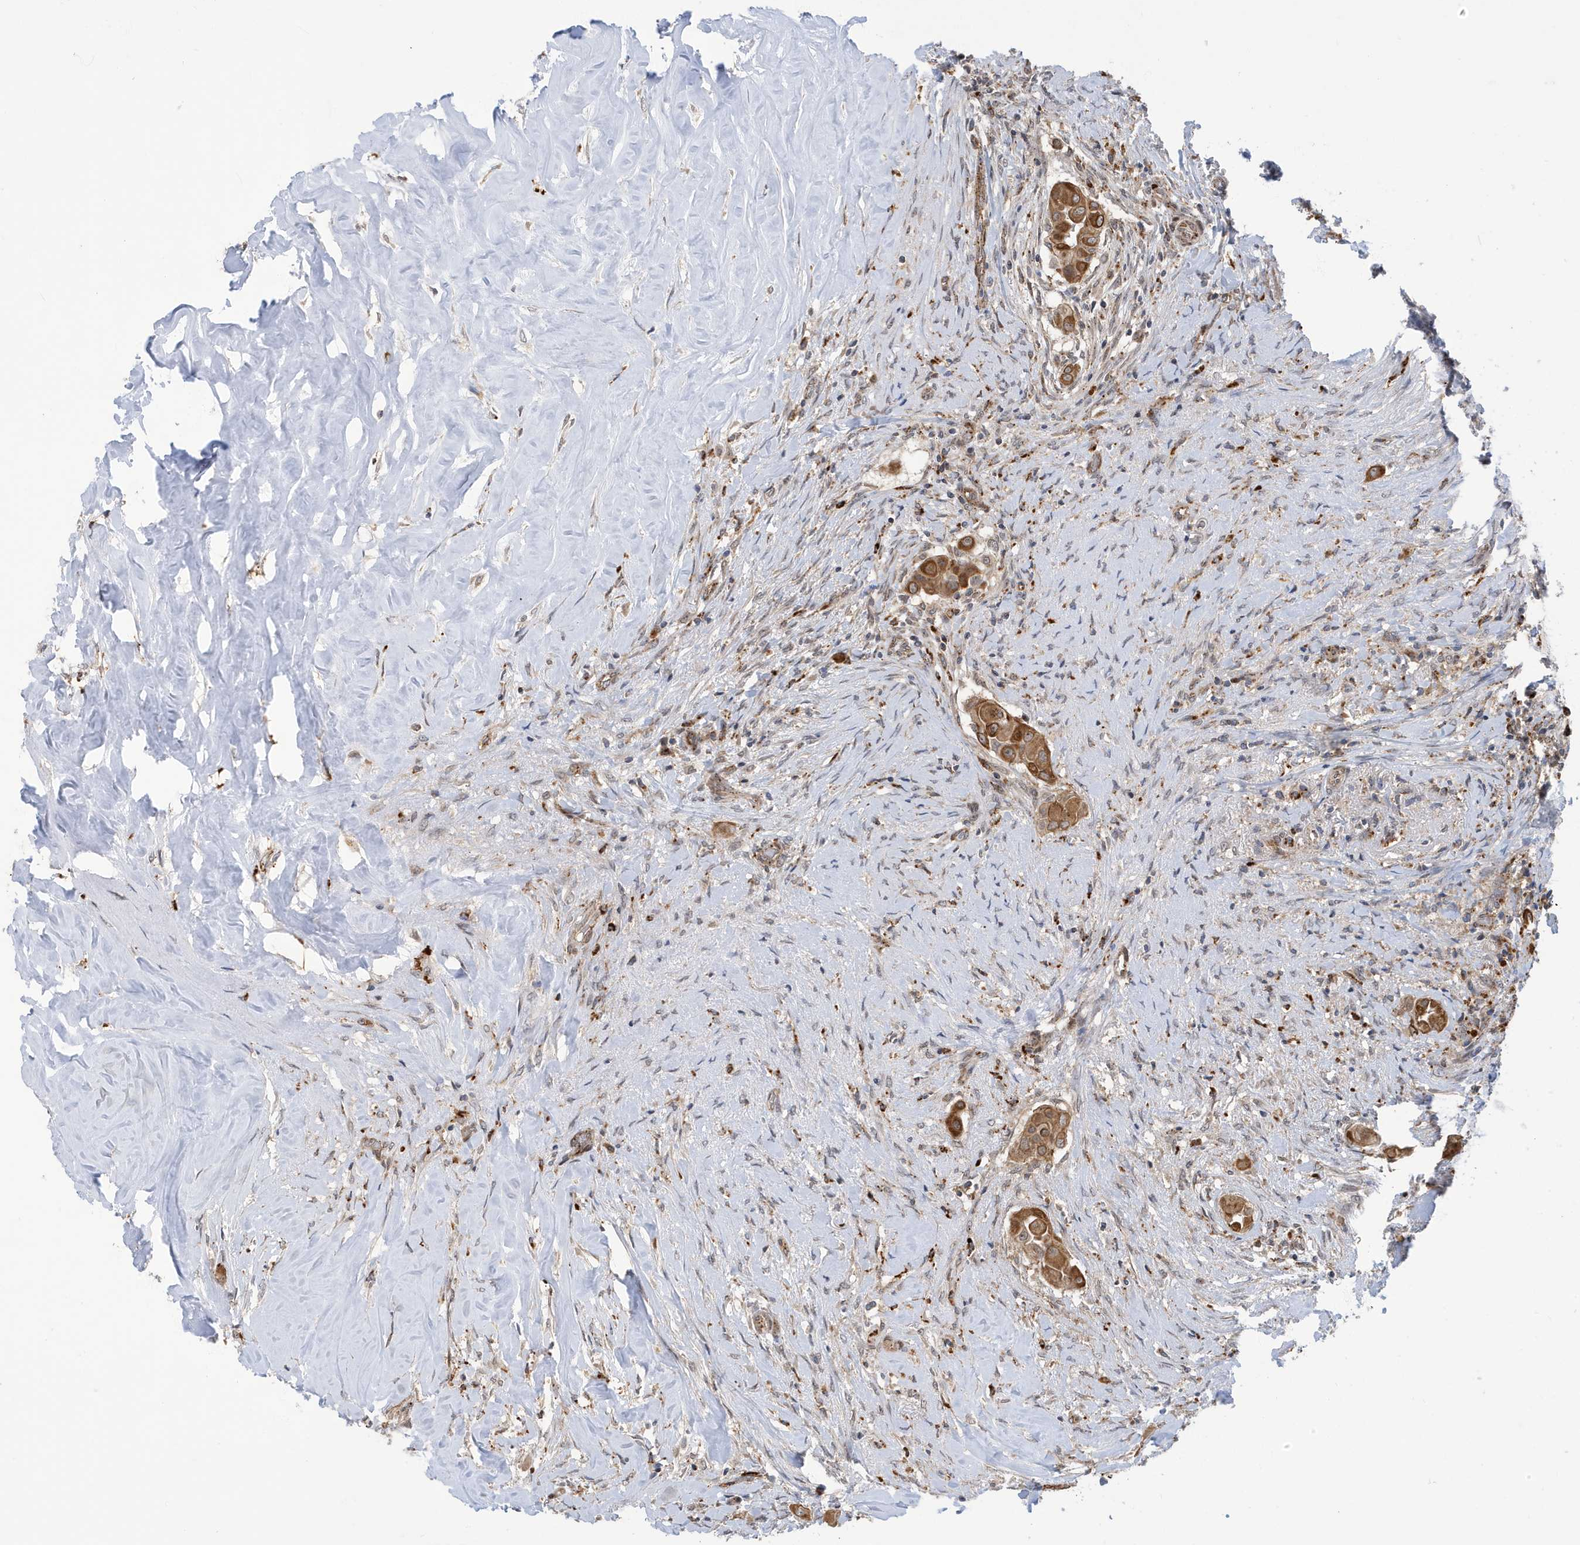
{"staining": {"intensity": "moderate", "quantity": ">75%", "location": "cytoplasmic/membranous"}, "tissue": "thyroid cancer", "cell_type": "Tumor cells", "image_type": "cancer", "snomed": [{"axis": "morphology", "description": "Papillary adenocarcinoma, NOS"}, {"axis": "topography", "description": "Thyroid gland"}], "caption": "Immunohistochemical staining of human papillary adenocarcinoma (thyroid) shows medium levels of moderate cytoplasmic/membranous protein expression in approximately >75% of tumor cells.", "gene": "ZNF507", "patient": {"sex": "female", "age": 59}}